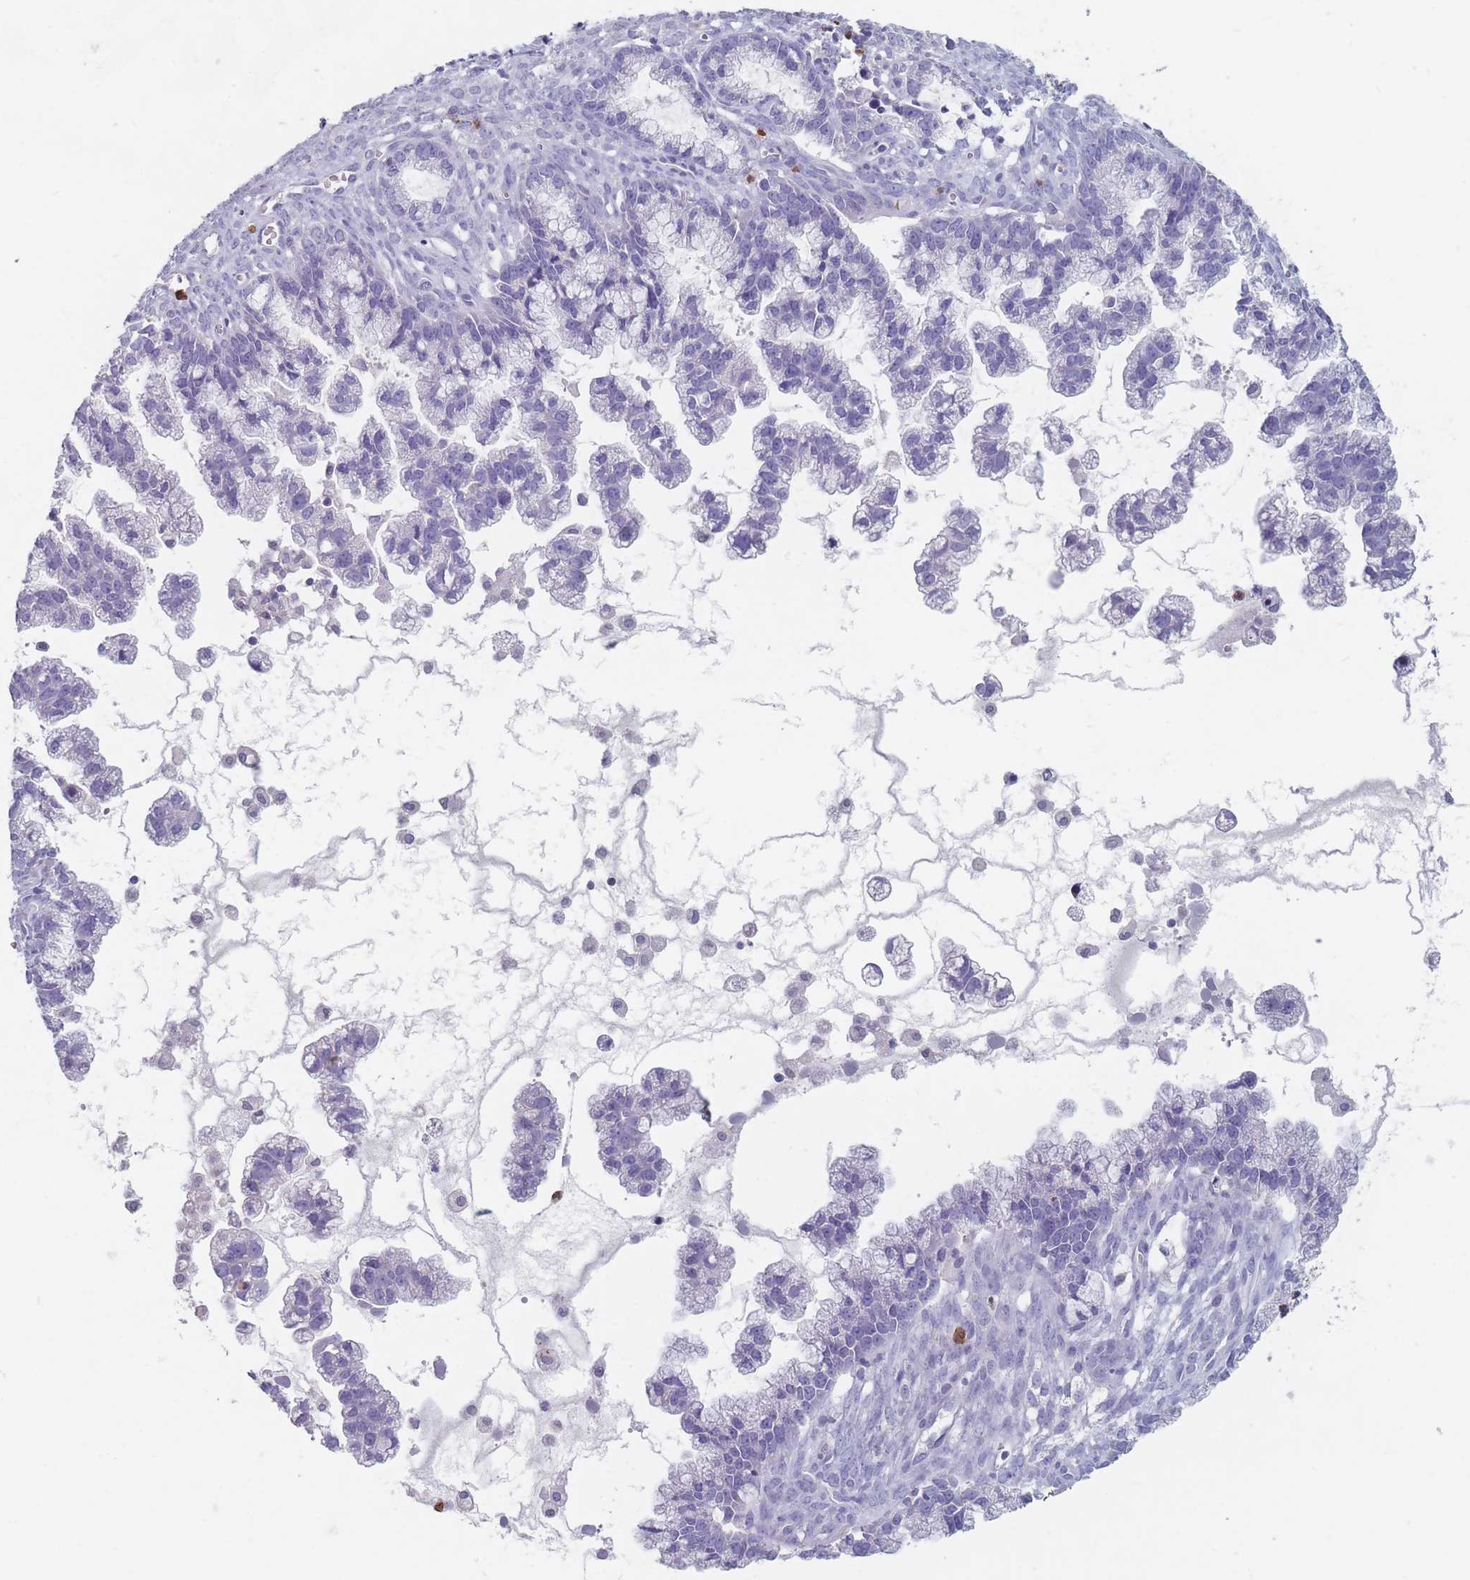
{"staining": {"intensity": "negative", "quantity": "none", "location": "none"}, "tissue": "ovarian cancer", "cell_type": "Tumor cells", "image_type": "cancer", "snomed": [{"axis": "morphology", "description": "Cystadenocarcinoma, mucinous, NOS"}, {"axis": "topography", "description": "Ovary"}], "caption": "Tumor cells are negative for brown protein staining in ovarian cancer.", "gene": "ATP1A3", "patient": {"sex": "female", "age": 72}}